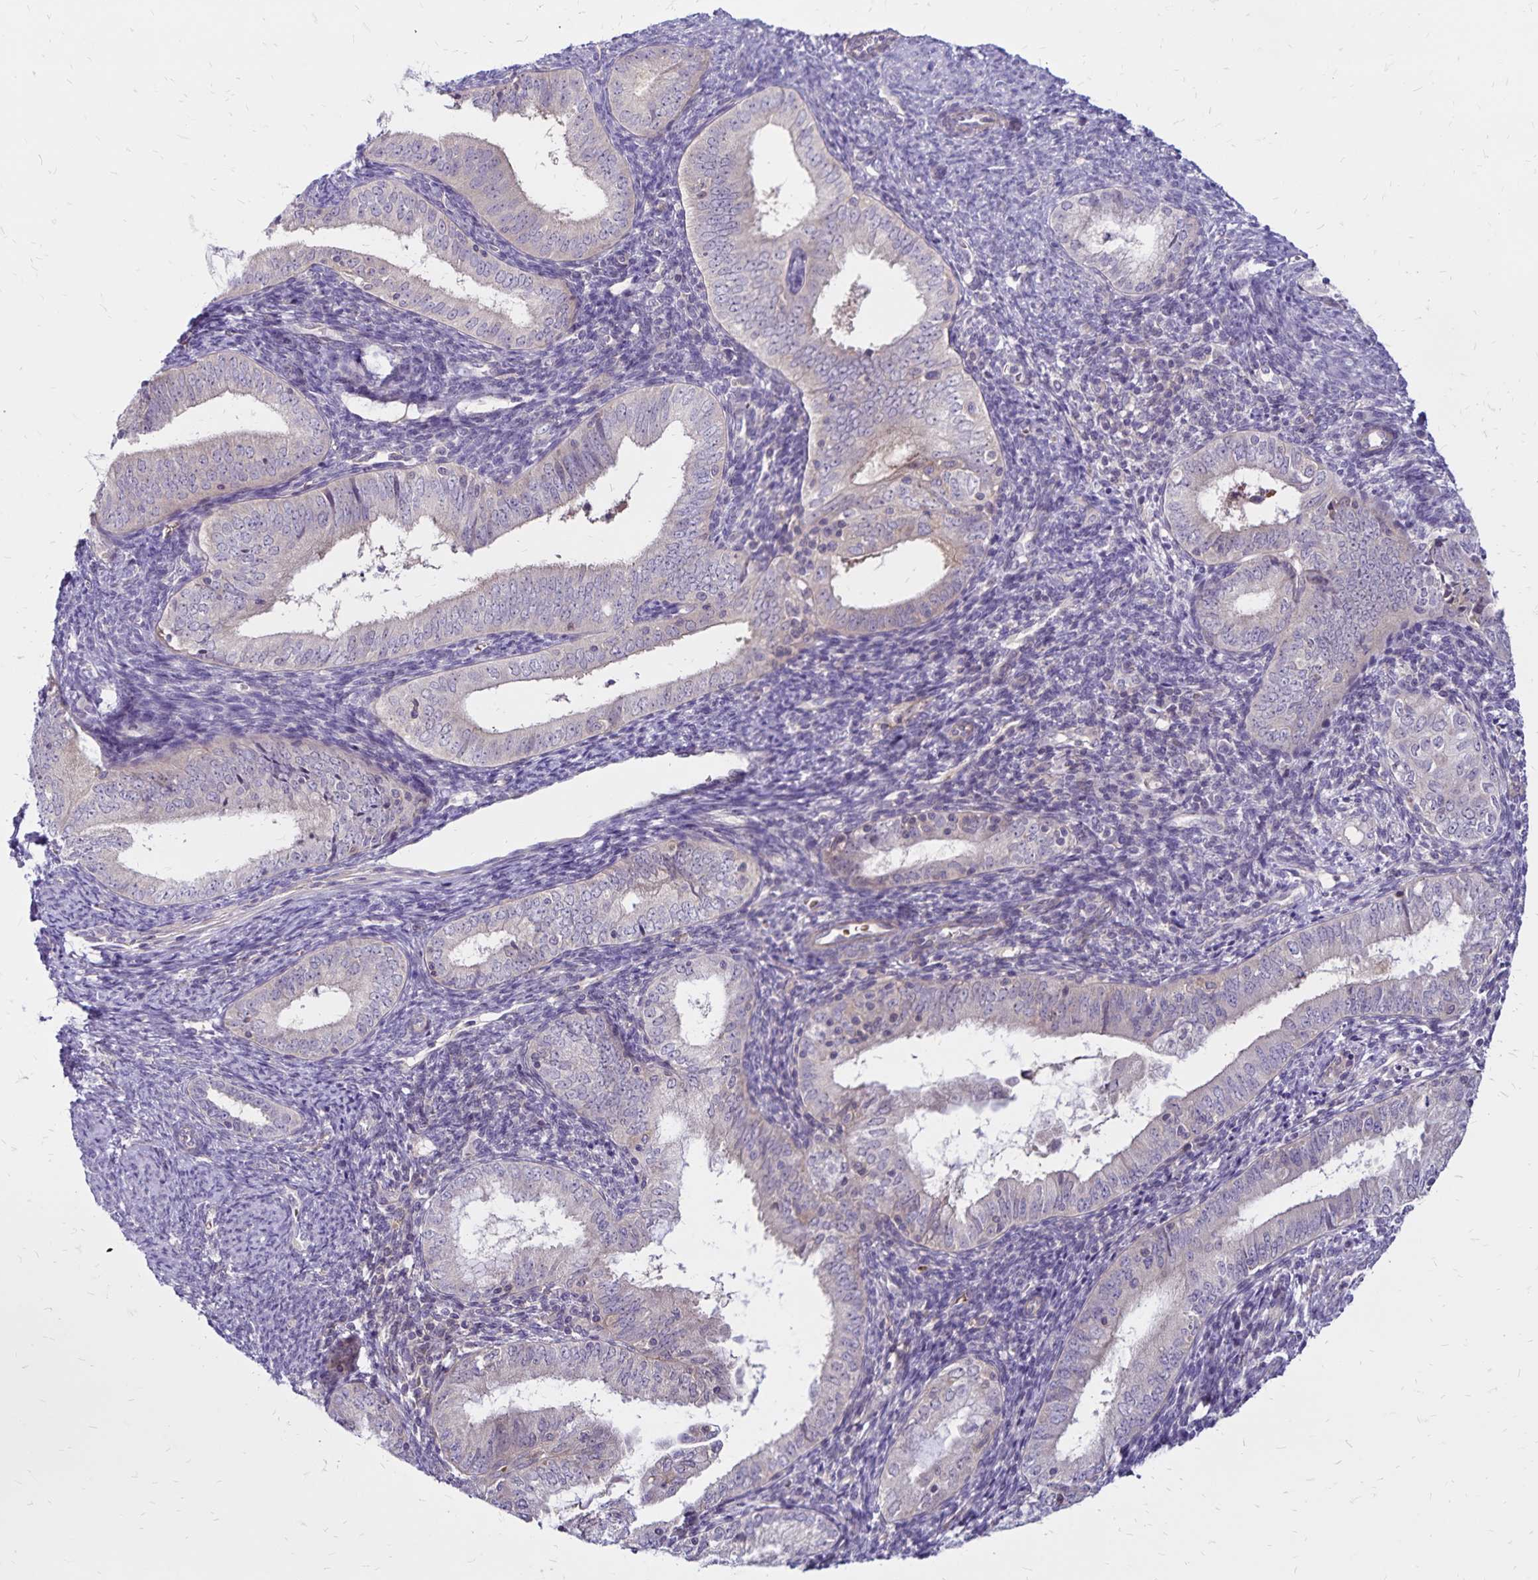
{"staining": {"intensity": "negative", "quantity": "none", "location": "none"}, "tissue": "endometrial cancer", "cell_type": "Tumor cells", "image_type": "cancer", "snomed": [{"axis": "morphology", "description": "Adenocarcinoma, NOS"}, {"axis": "topography", "description": "Endometrium"}], "caption": "Endometrial cancer (adenocarcinoma) was stained to show a protein in brown. There is no significant expression in tumor cells.", "gene": "FSD1", "patient": {"sex": "female", "age": 55}}